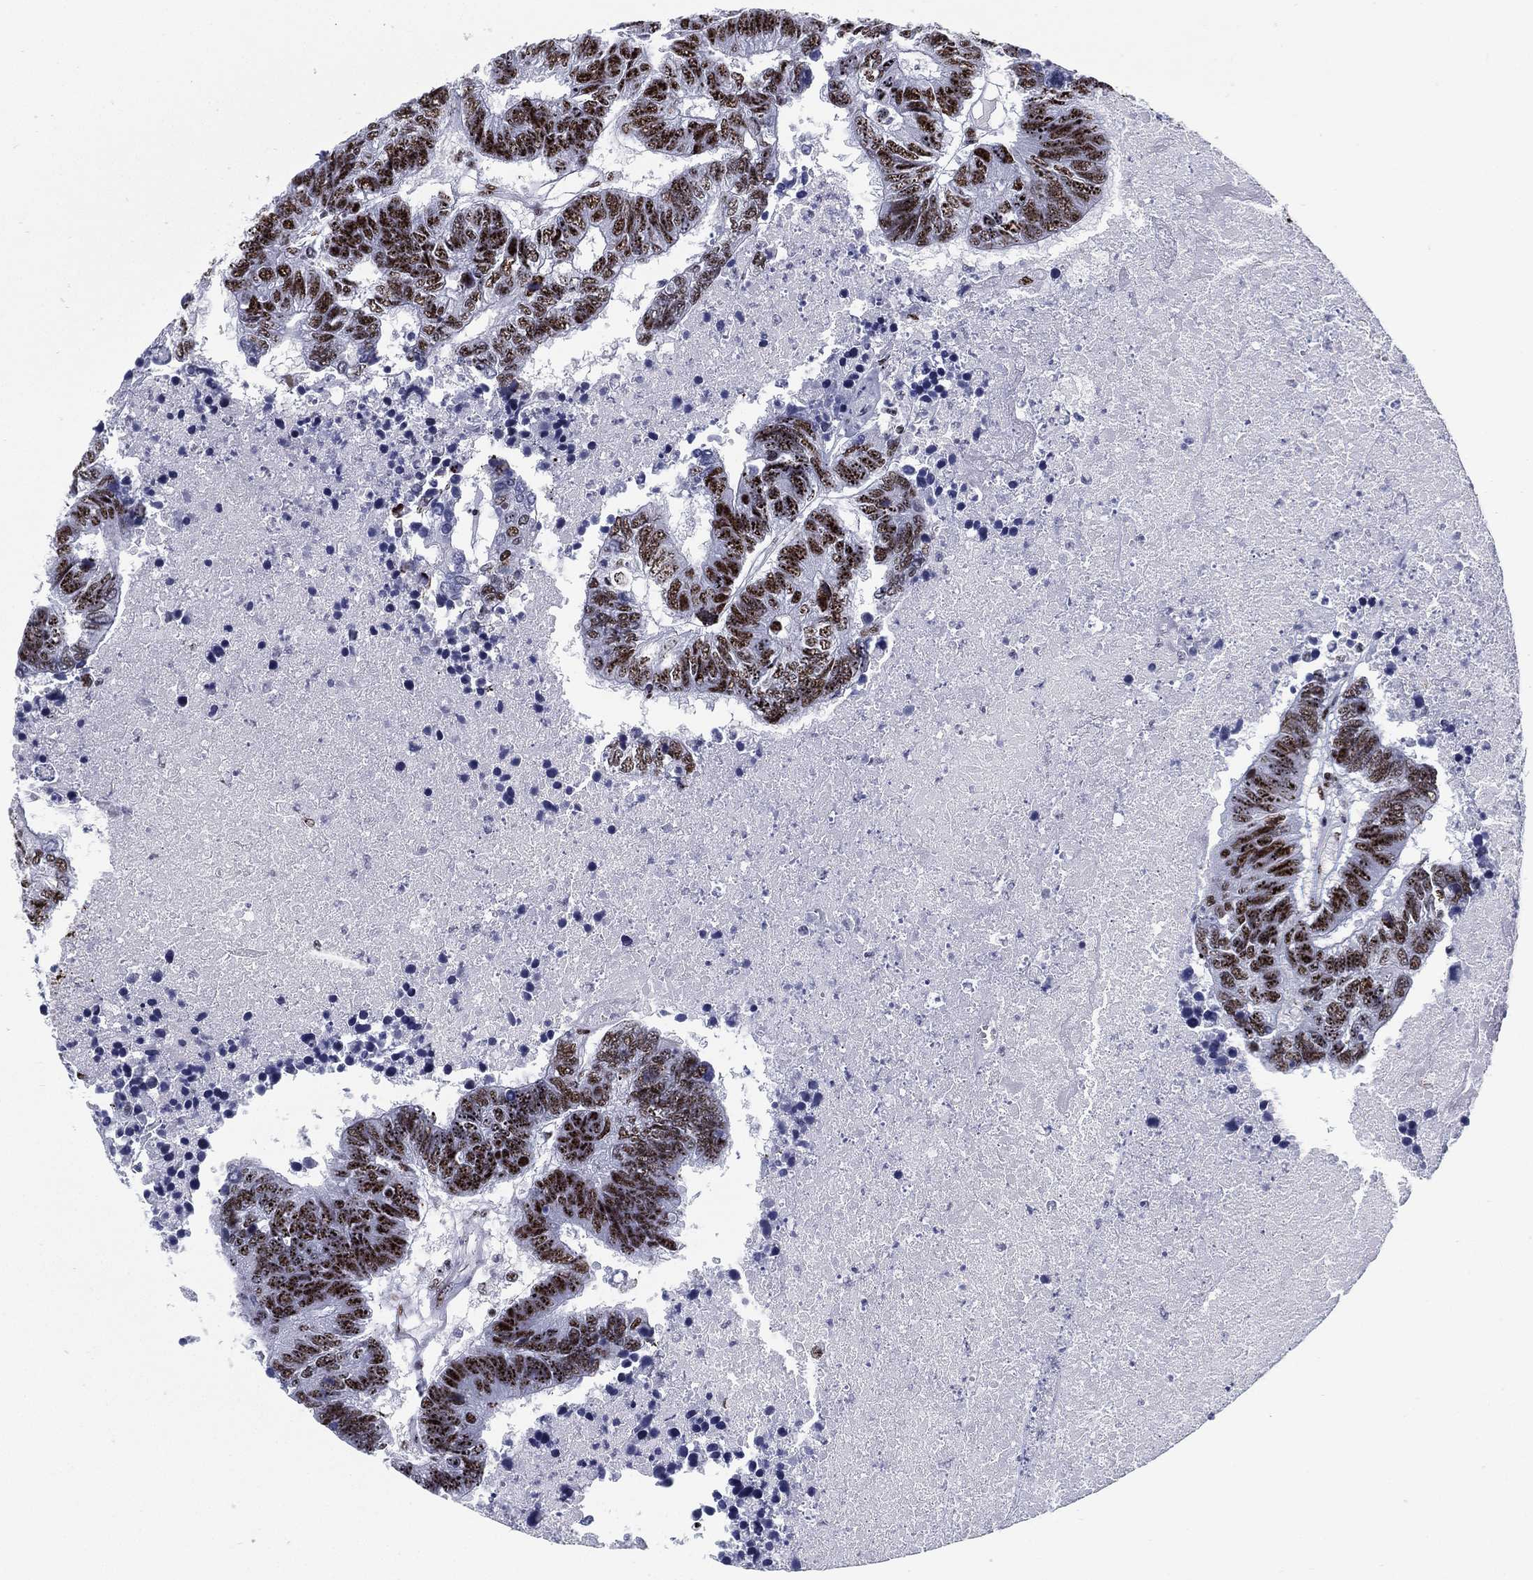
{"staining": {"intensity": "strong", "quantity": ">75%", "location": "nuclear"}, "tissue": "colorectal cancer", "cell_type": "Tumor cells", "image_type": "cancer", "snomed": [{"axis": "morphology", "description": "Adenocarcinoma, NOS"}, {"axis": "topography", "description": "Colon"}], "caption": "A brown stain labels strong nuclear positivity of a protein in human colorectal cancer (adenocarcinoma) tumor cells.", "gene": "CYB561D2", "patient": {"sex": "female", "age": 48}}